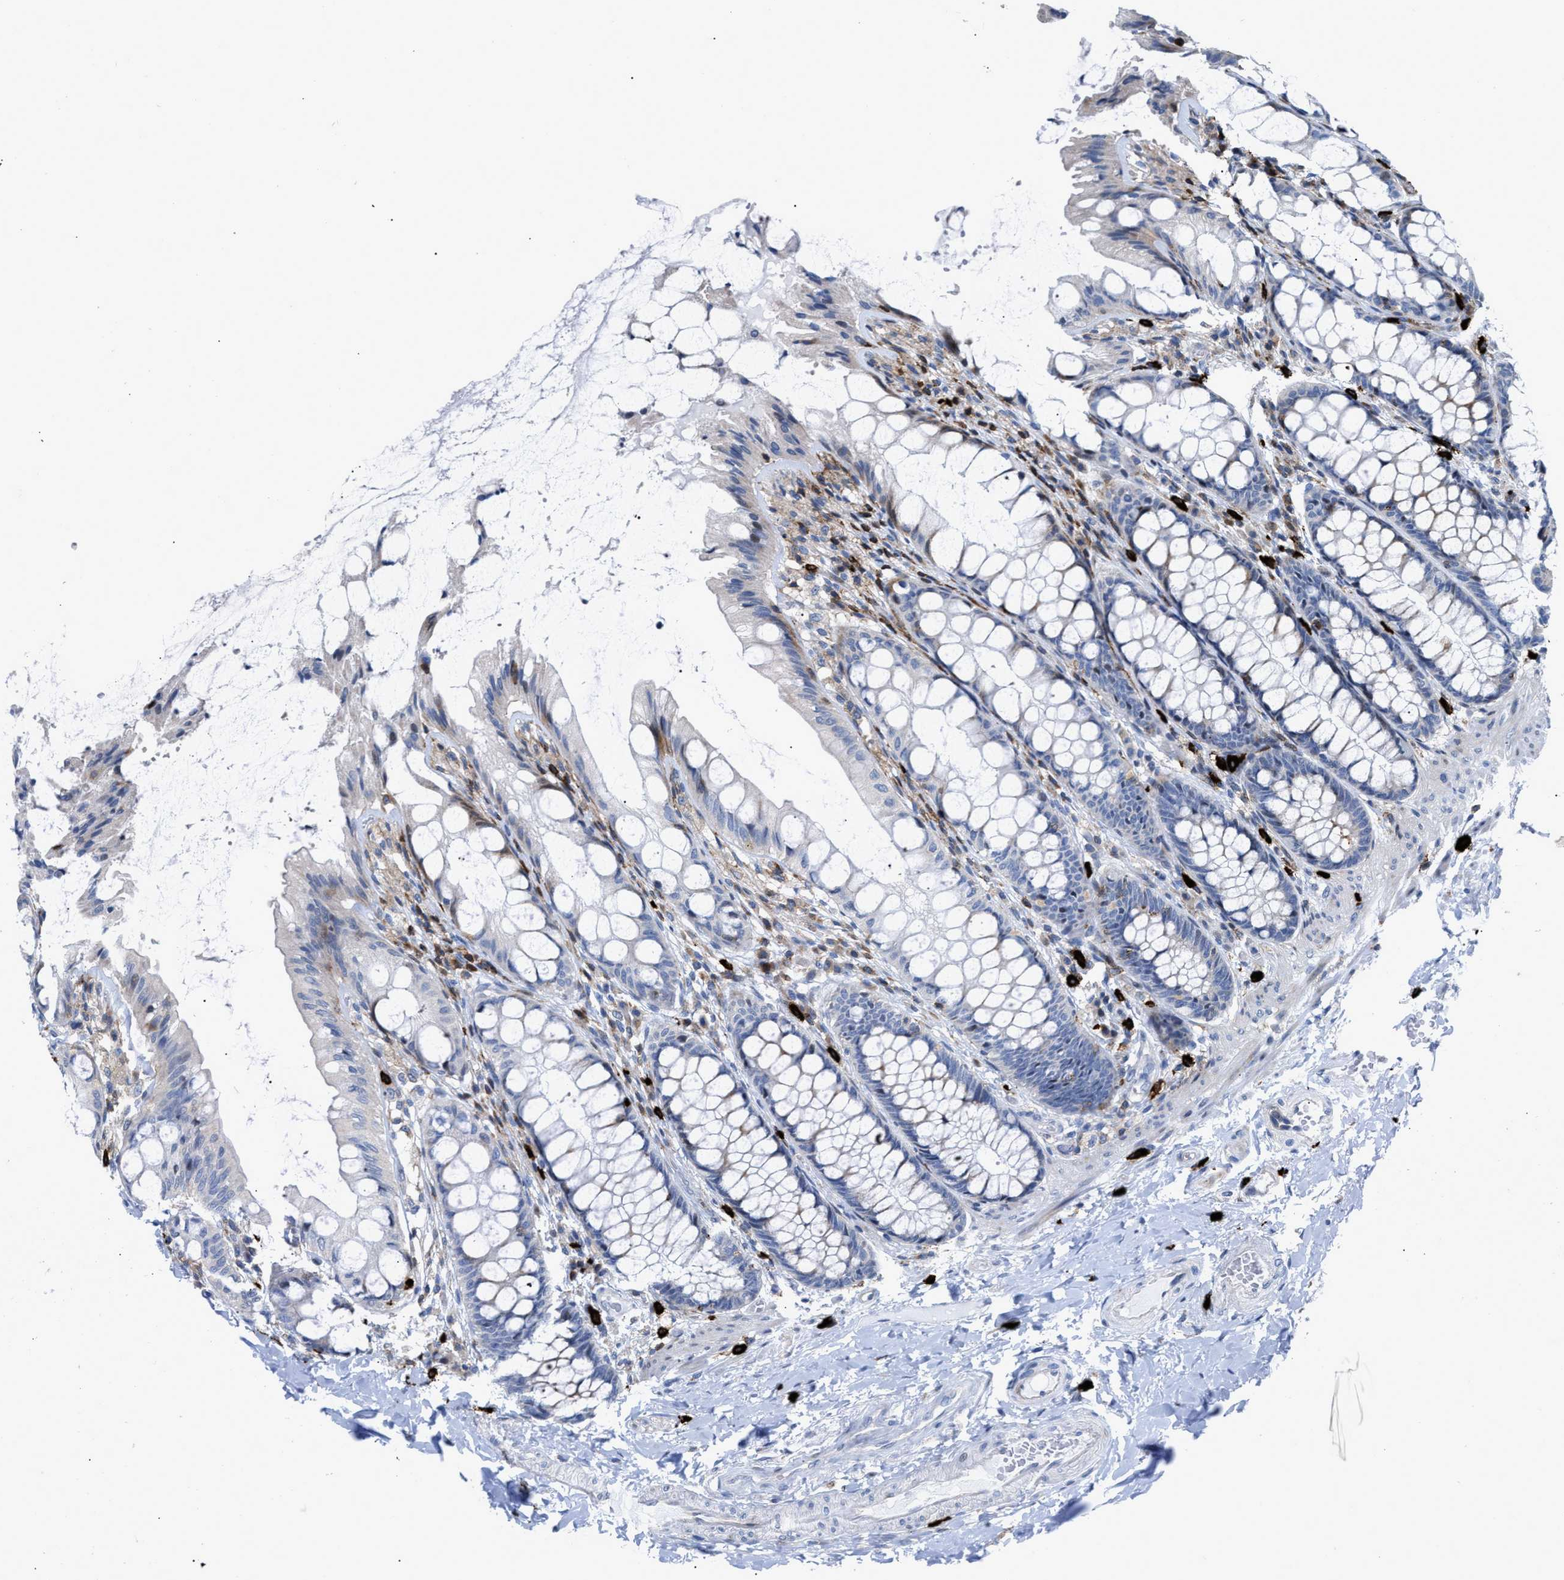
{"staining": {"intensity": "negative", "quantity": "none", "location": "none"}, "tissue": "colon", "cell_type": "Endothelial cells", "image_type": "normal", "snomed": [{"axis": "morphology", "description": "Normal tissue, NOS"}, {"axis": "topography", "description": "Colon"}], "caption": "DAB (3,3'-diaminobenzidine) immunohistochemical staining of unremarkable human colon reveals no significant staining in endothelial cells. (Brightfield microscopy of DAB (3,3'-diaminobenzidine) immunohistochemistry (IHC) at high magnification).", "gene": "ATP9A", "patient": {"sex": "male", "age": 47}}